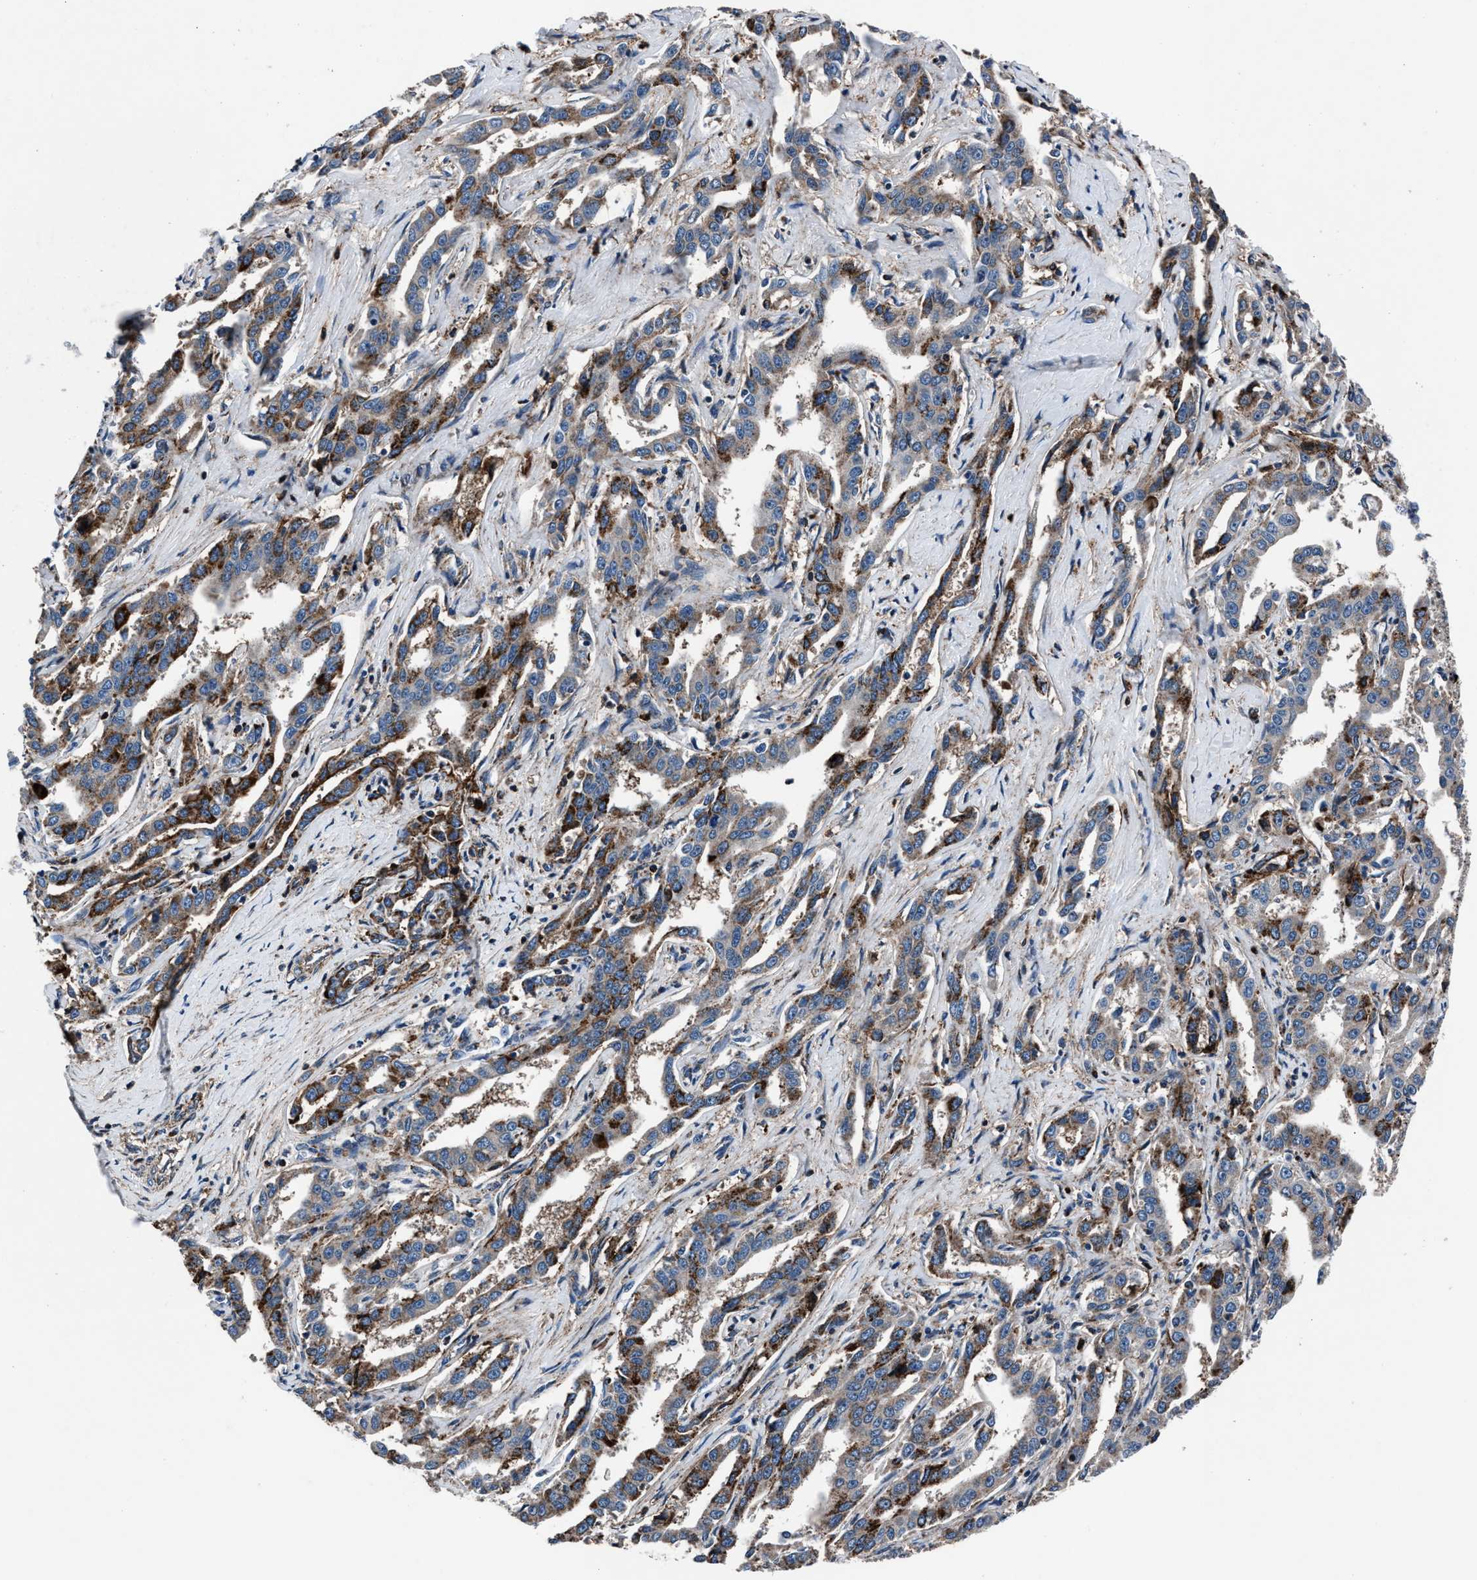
{"staining": {"intensity": "moderate", "quantity": ">75%", "location": "cytoplasmic/membranous"}, "tissue": "liver cancer", "cell_type": "Tumor cells", "image_type": "cancer", "snomed": [{"axis": "morphology", "description": "Cholangiocarcinoma"}, {"axis": "topography", "description": "Liver"}], "caption": "Tumor cells display medium levels of moderate cytoplasmic/membranous positivity in approximately >75% of cells in human liver cancer (cholangiocarcinoma). The protein of interest is shown in brown color, while the nuclei are stained blue.", "gene": "MFSD11", "patient": {"sex": "male", "age": 59}}